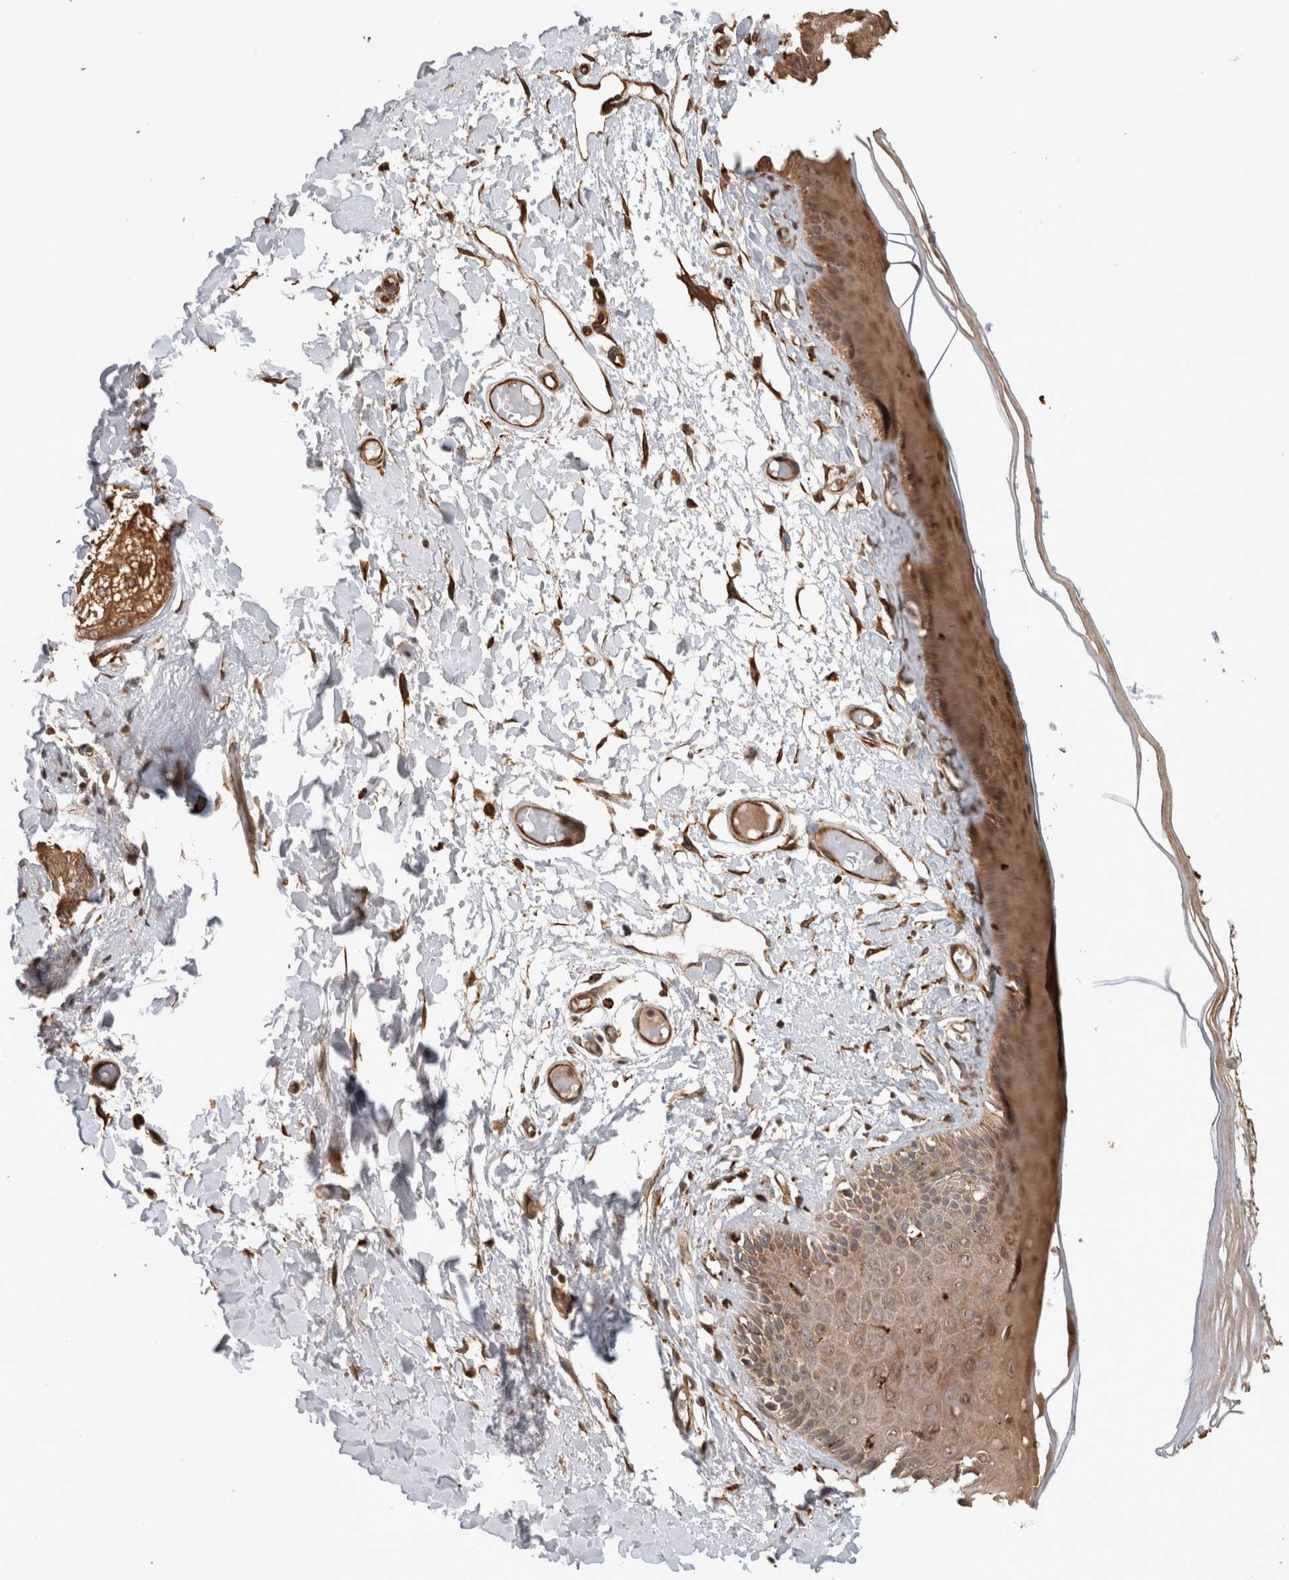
{"staining": {"intensity": "moderate", "quantity": "25%-75%", "location": "cytoplasmic/membranous"}, "tissue": "skin", "cell_type": "Epidermal cells", "image_type": "normal", "snomed": [{"axis": "morphology", "description": "Normal tissue, NOS"}, {"axis": "topography", "description": "Vulva"}], "caption": "The micrograph shows a brown stain indicating the presence of a protein in the cytoplasmic/membranous of epidermal cells in skin.", "gene": "CLIP1", "patient": {"sex": "female", "age": 73}}